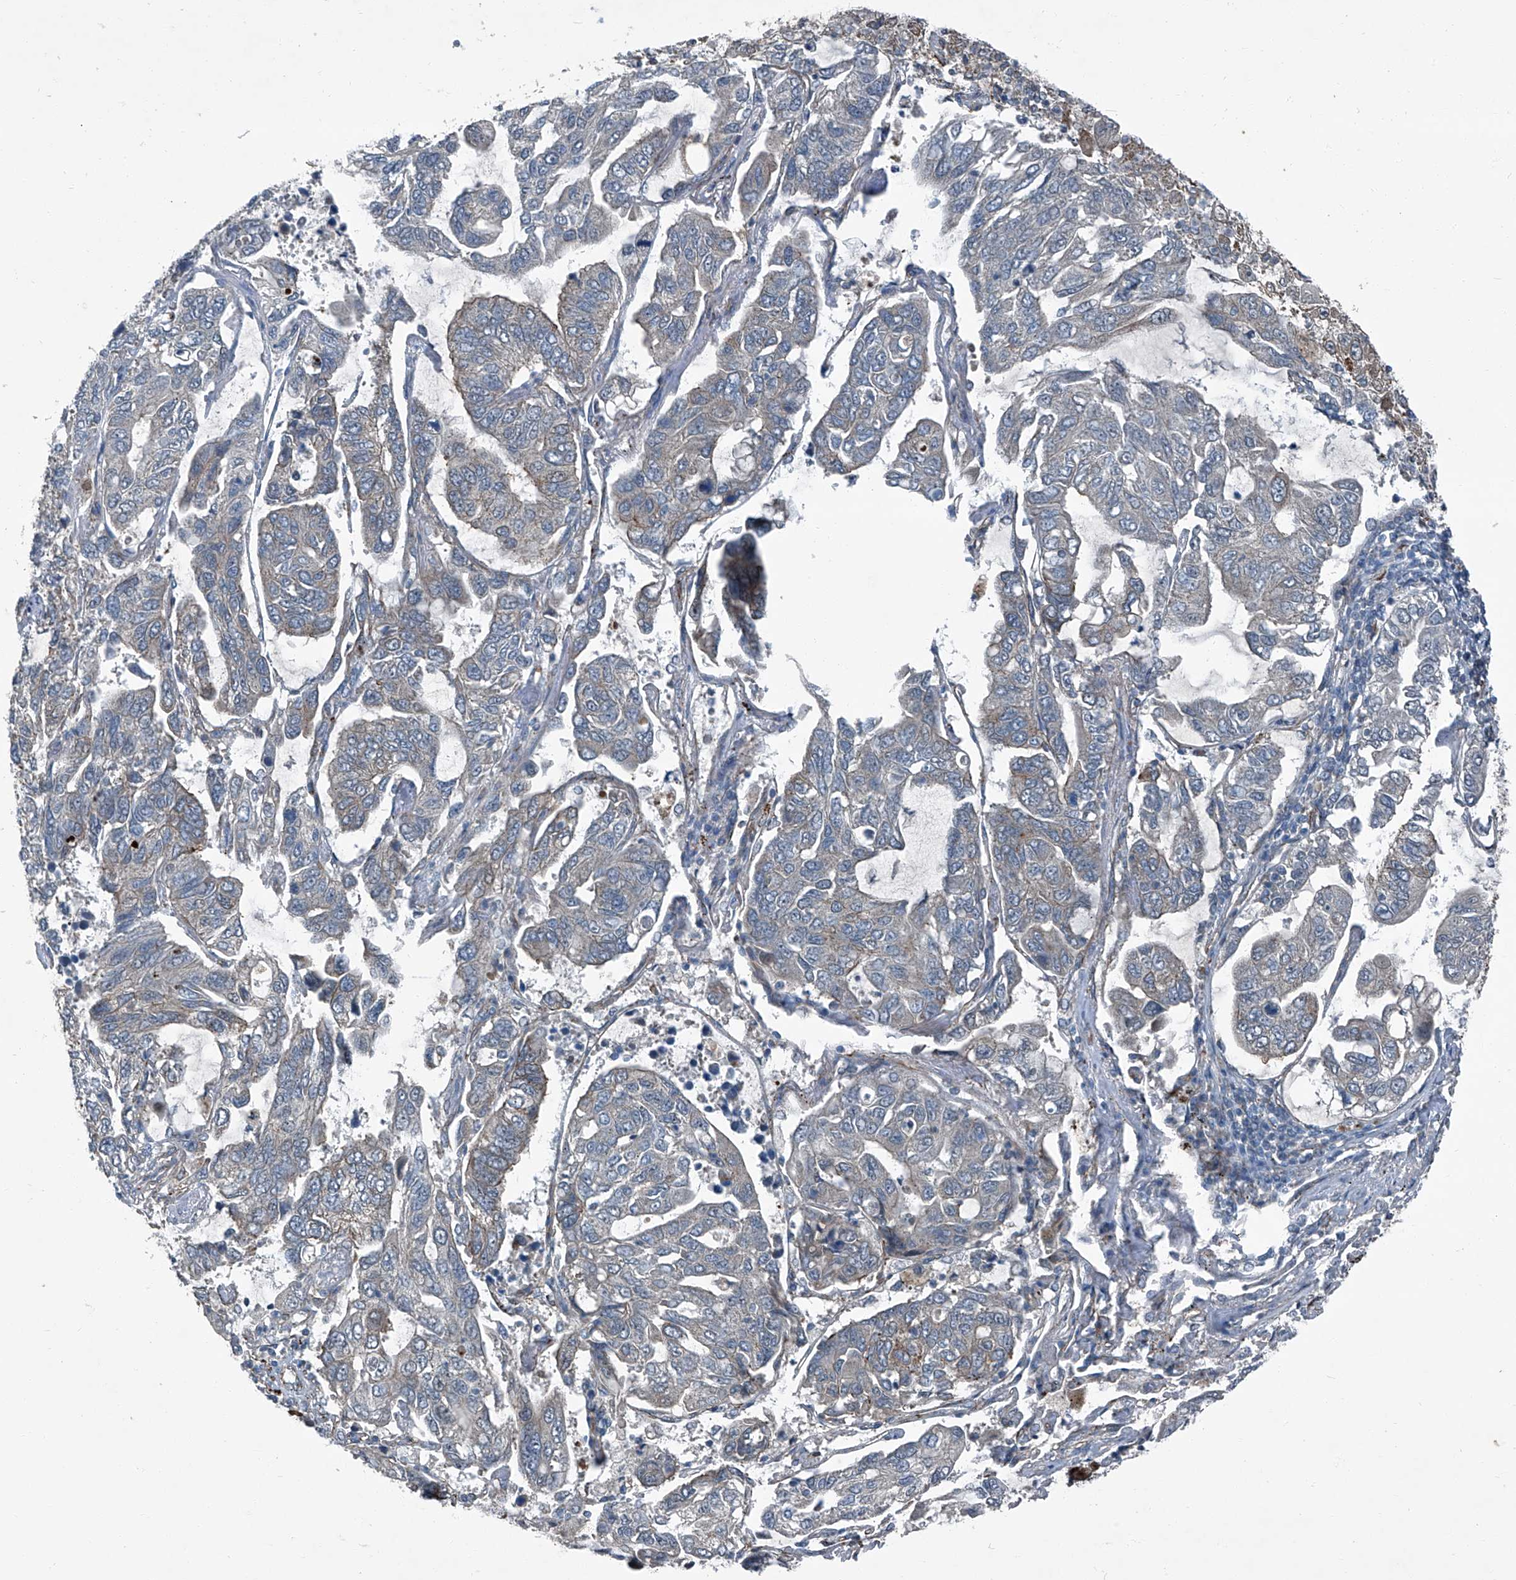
{"staining": {"intensity": "moderate", "quantity": "25%-75%", "location": "cytoplasmic/membranous"}, "tissue": "lung cancer", "cell_type": "Tumor cells", "image_type": "cancer", "snomed": [{"axis": "morphology", "description": "Adenocarcinoma, NOS"}, {"axis": "topography", "description": "Lung"}], "caption": "Immunohistochemistry (IHC) photomicrograph of neoplastic tissue: lung adenocarcinoma stained using immunohistochemistry (IHC) displays medium levels of moderate protein expression localized specifically in the cytoplasmic/membranous of tumor cells, appearing as a cytoplasmic/membranous brown color.", "gene": "SENP2", "patient": {"sex": "male", "age": 64}}